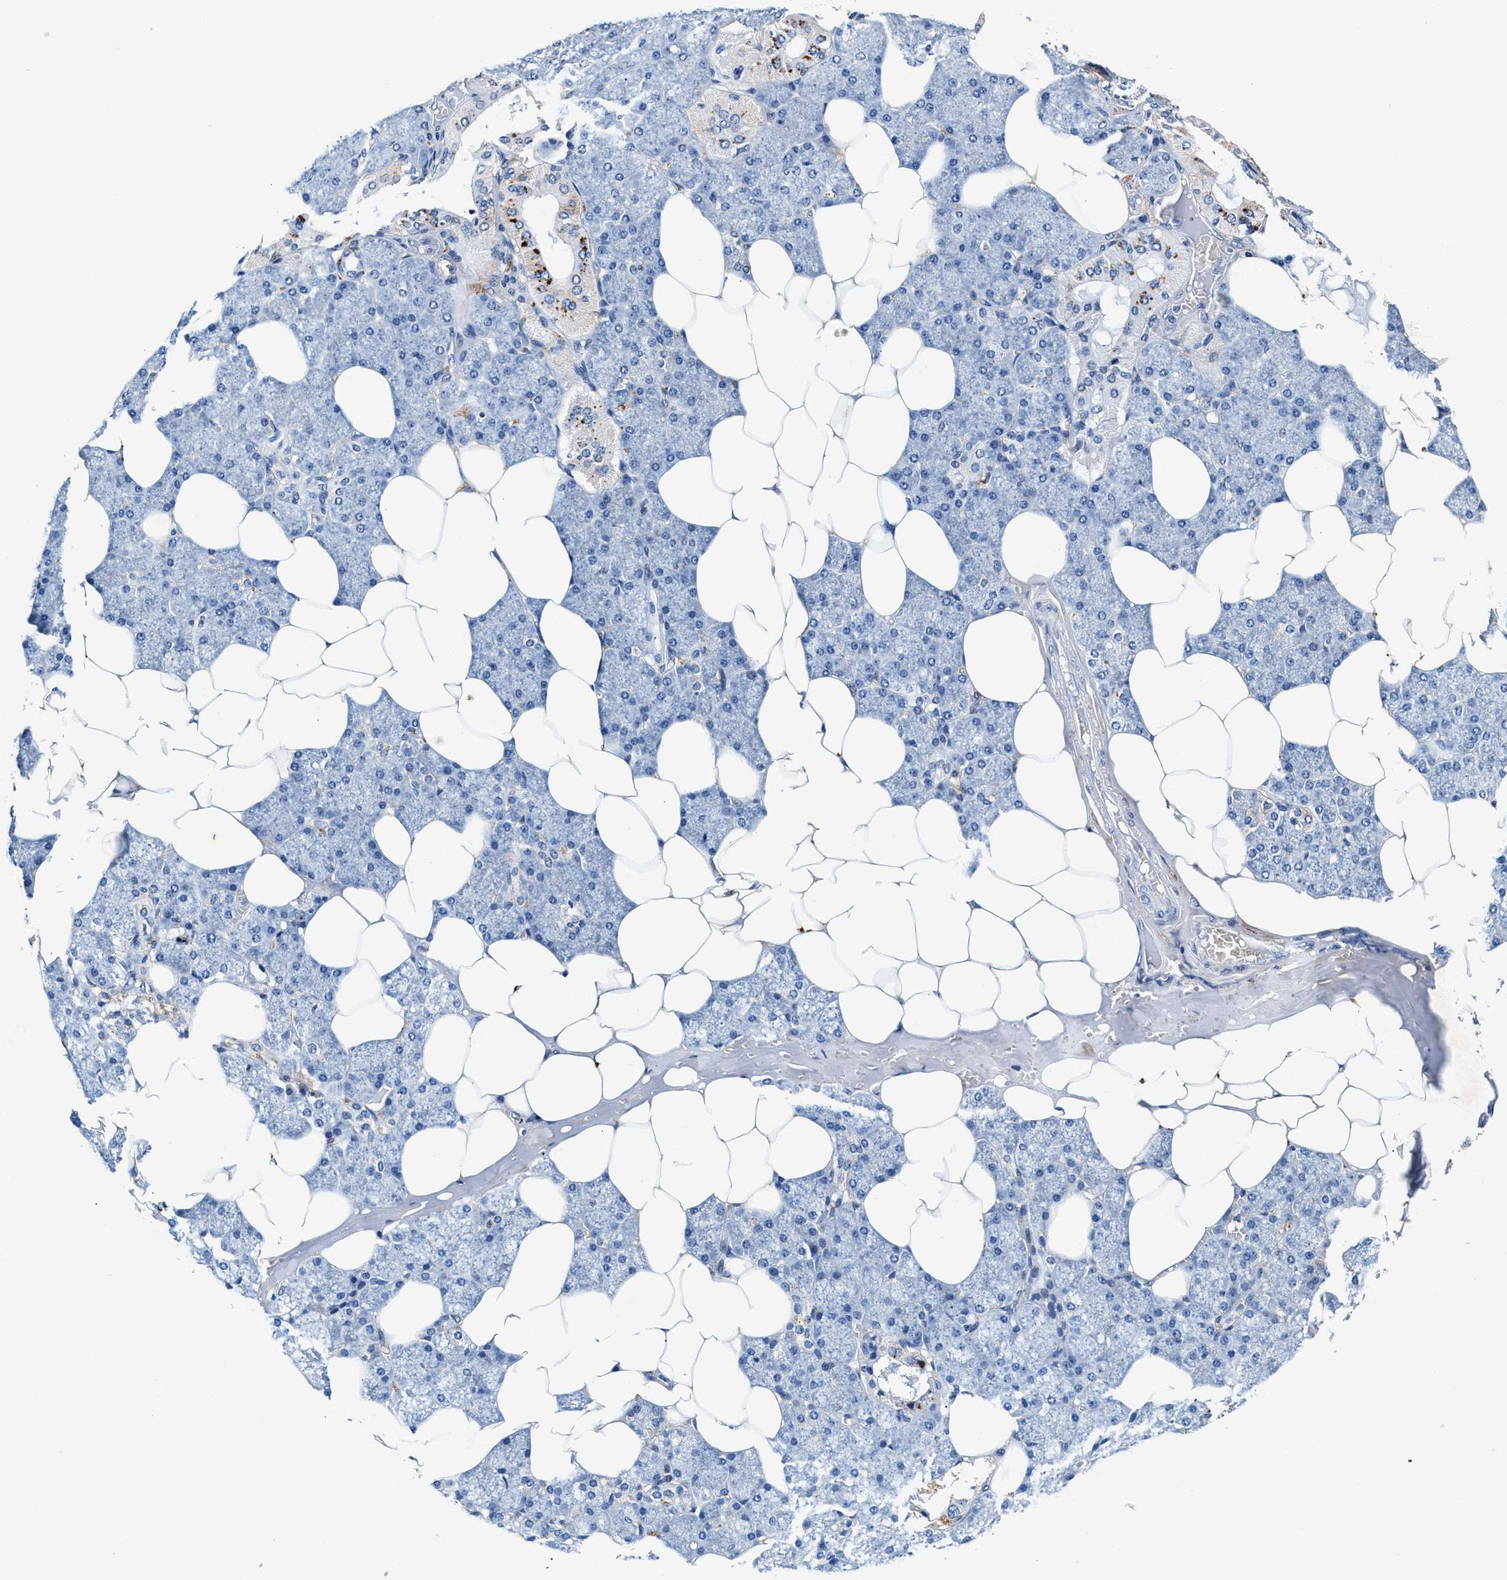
{"staining": {"intensity": "moderate", "quantity": "<25%", "location": "cytoplasmic/membranous"}, "tissue": "salivary gland", "cell_type": "Glandular cells", "image_type": "normal", "snomed": [{"axis": "morphology", "description": "Normal tissue, NOS"}, {"axis": "topography", "description": "Salivary gland"}], "caption": "A low amount of moderate cytoplasmic/membranous expression is appreciated in about <25% of glandular cells in unremarkable salivary gland. Immunohistochemistry (ihc) stains the protein of interest in brown and the nuclei are stained blue.", "gene": "SLC8A1", "patient": {"sex": "male", "age": 62}}